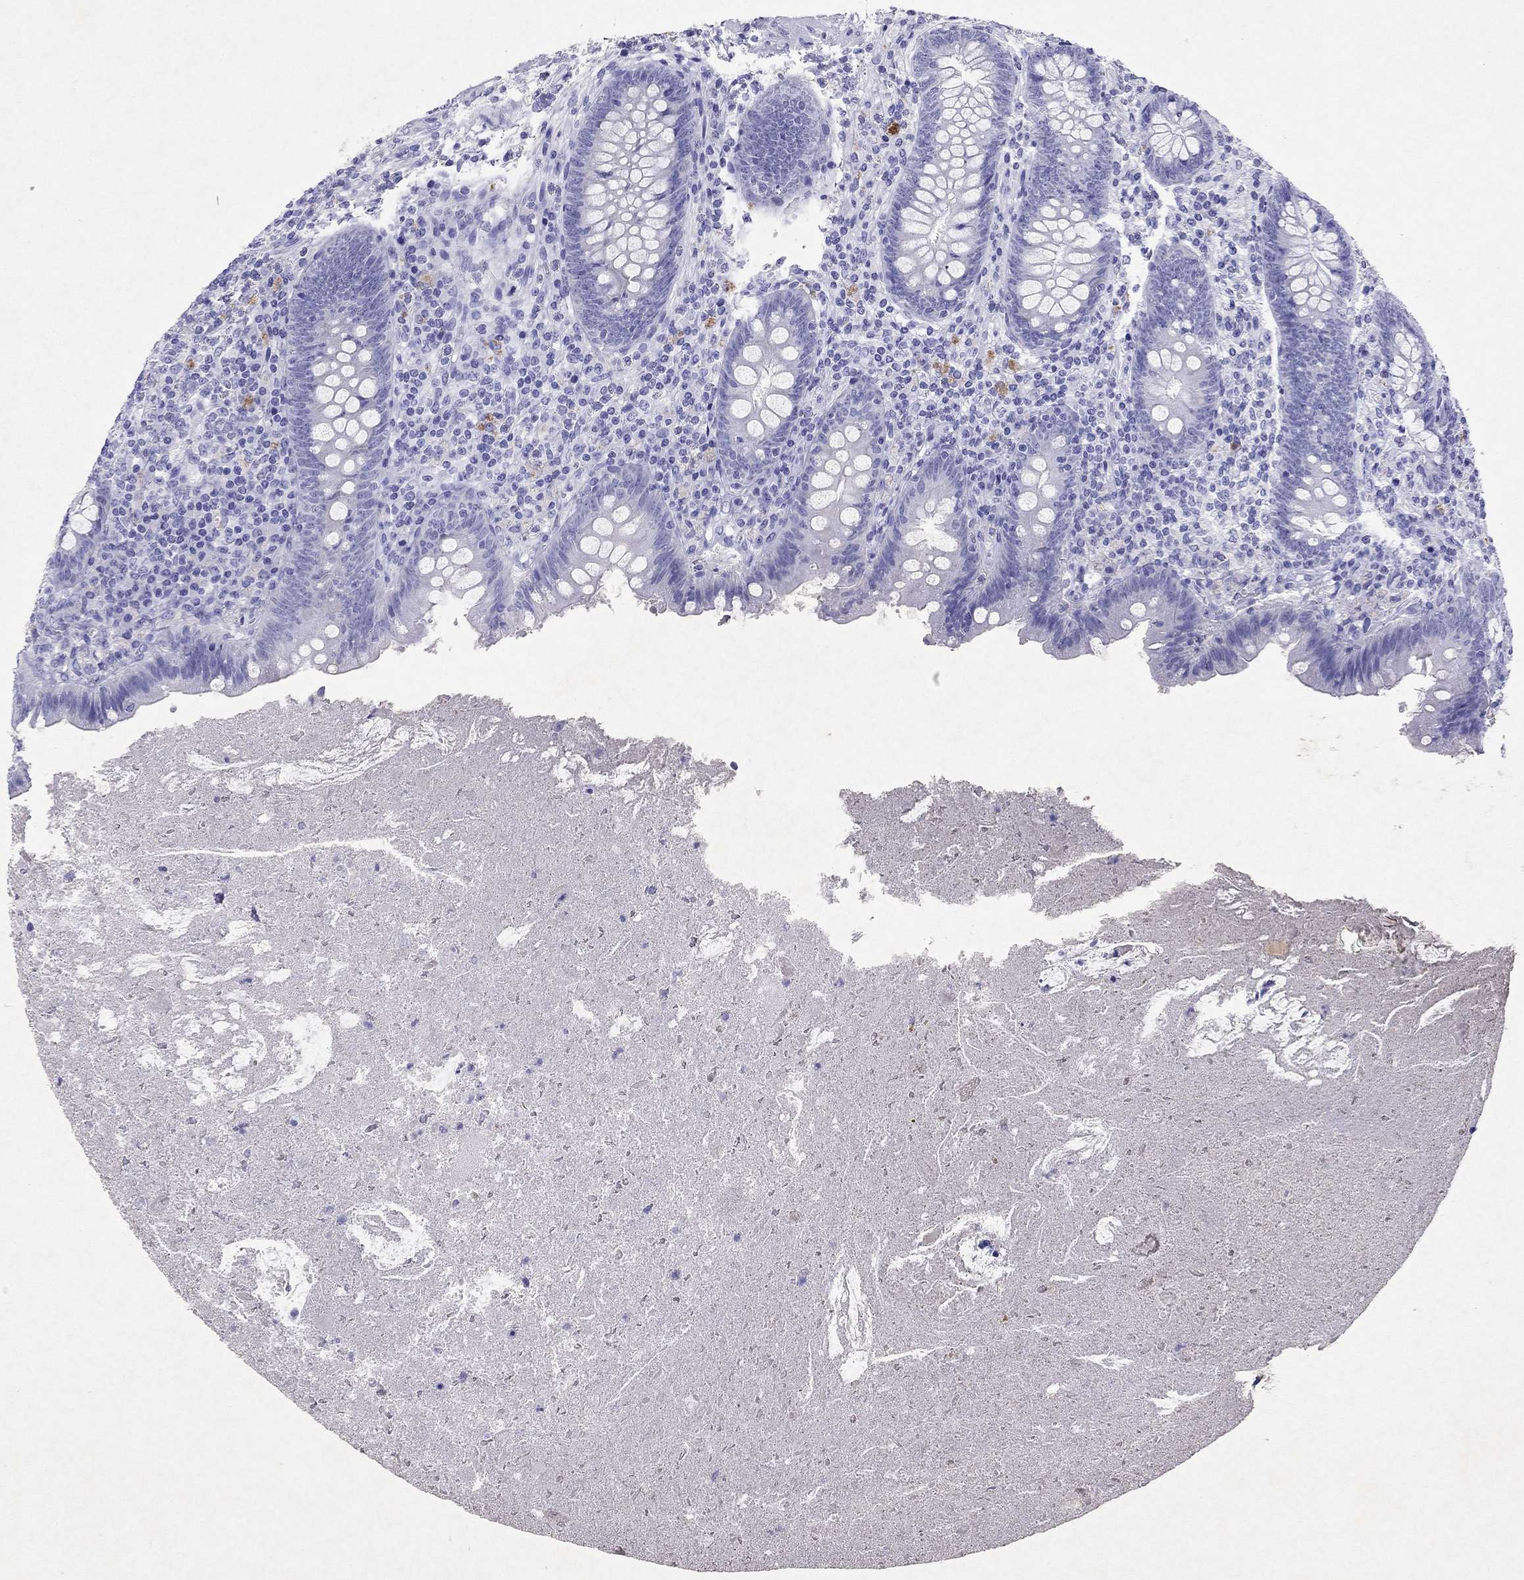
{"staining": {"intensity": "negative", "quantity": "none", "location": "none"}, "tissue": "appendix", "cell_type": "Glandular cells", "image_type": "normal", "snomed": [{"axis": "morphology", "description": "Normal tissue, NOS"}, {"axis": "topography", "description": "Appendix"}], "caption": "This photomicrograph is of unremarkable appendix stained with IHC to label a protein in brown with the nuclei are counter-stained blue. There is no expression in glandular cells. Brightfield microscopy of IHC stained with DAB (brown) and hematoxylin (blue), captured at high magnification.", "gene": "ARMC12", "patient": {"sex": "male", "age": 47}}